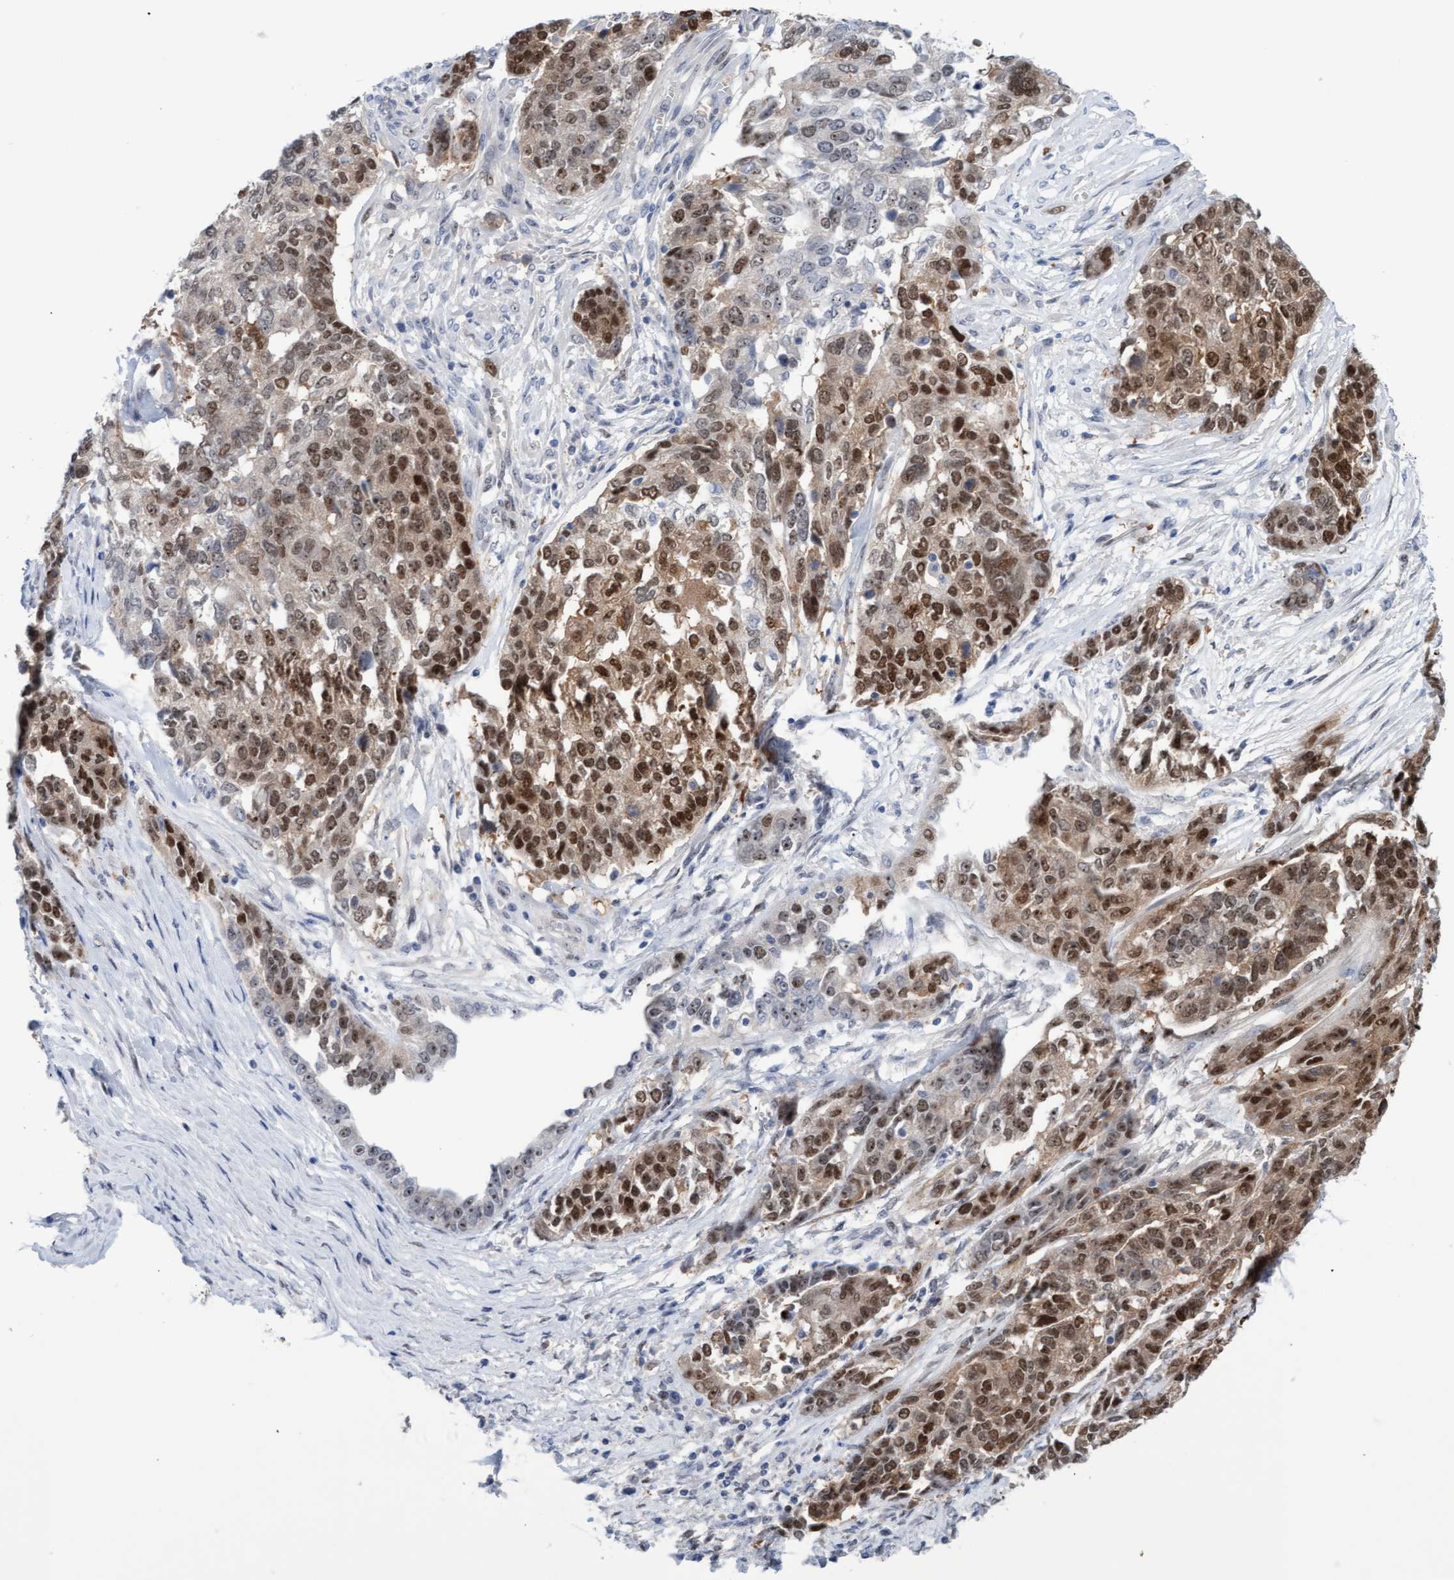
{"staining": {"intensity": "moderate", "quantity": ">75%", "location": "cytoplasmic/membranous,nuclear"}, "tissue": "ovarian cancer", "cell_type": "Tumor cells", "image_type": "cancer", "snomed": [{"axis": "morphology", "description": "Cystadenocarcinoma, serous, NOS"}, {"axis": "topography", "description": "Ovary"}], "caption": "Tumor cells demonstrate moderate cytoplasmic/membranous and nuclear positivity in approximately >75% of cells in serous cystadenocarcinoma (ovarian).", "gene": "PINX1", "patient": {"sex": "female", "age": 44}}